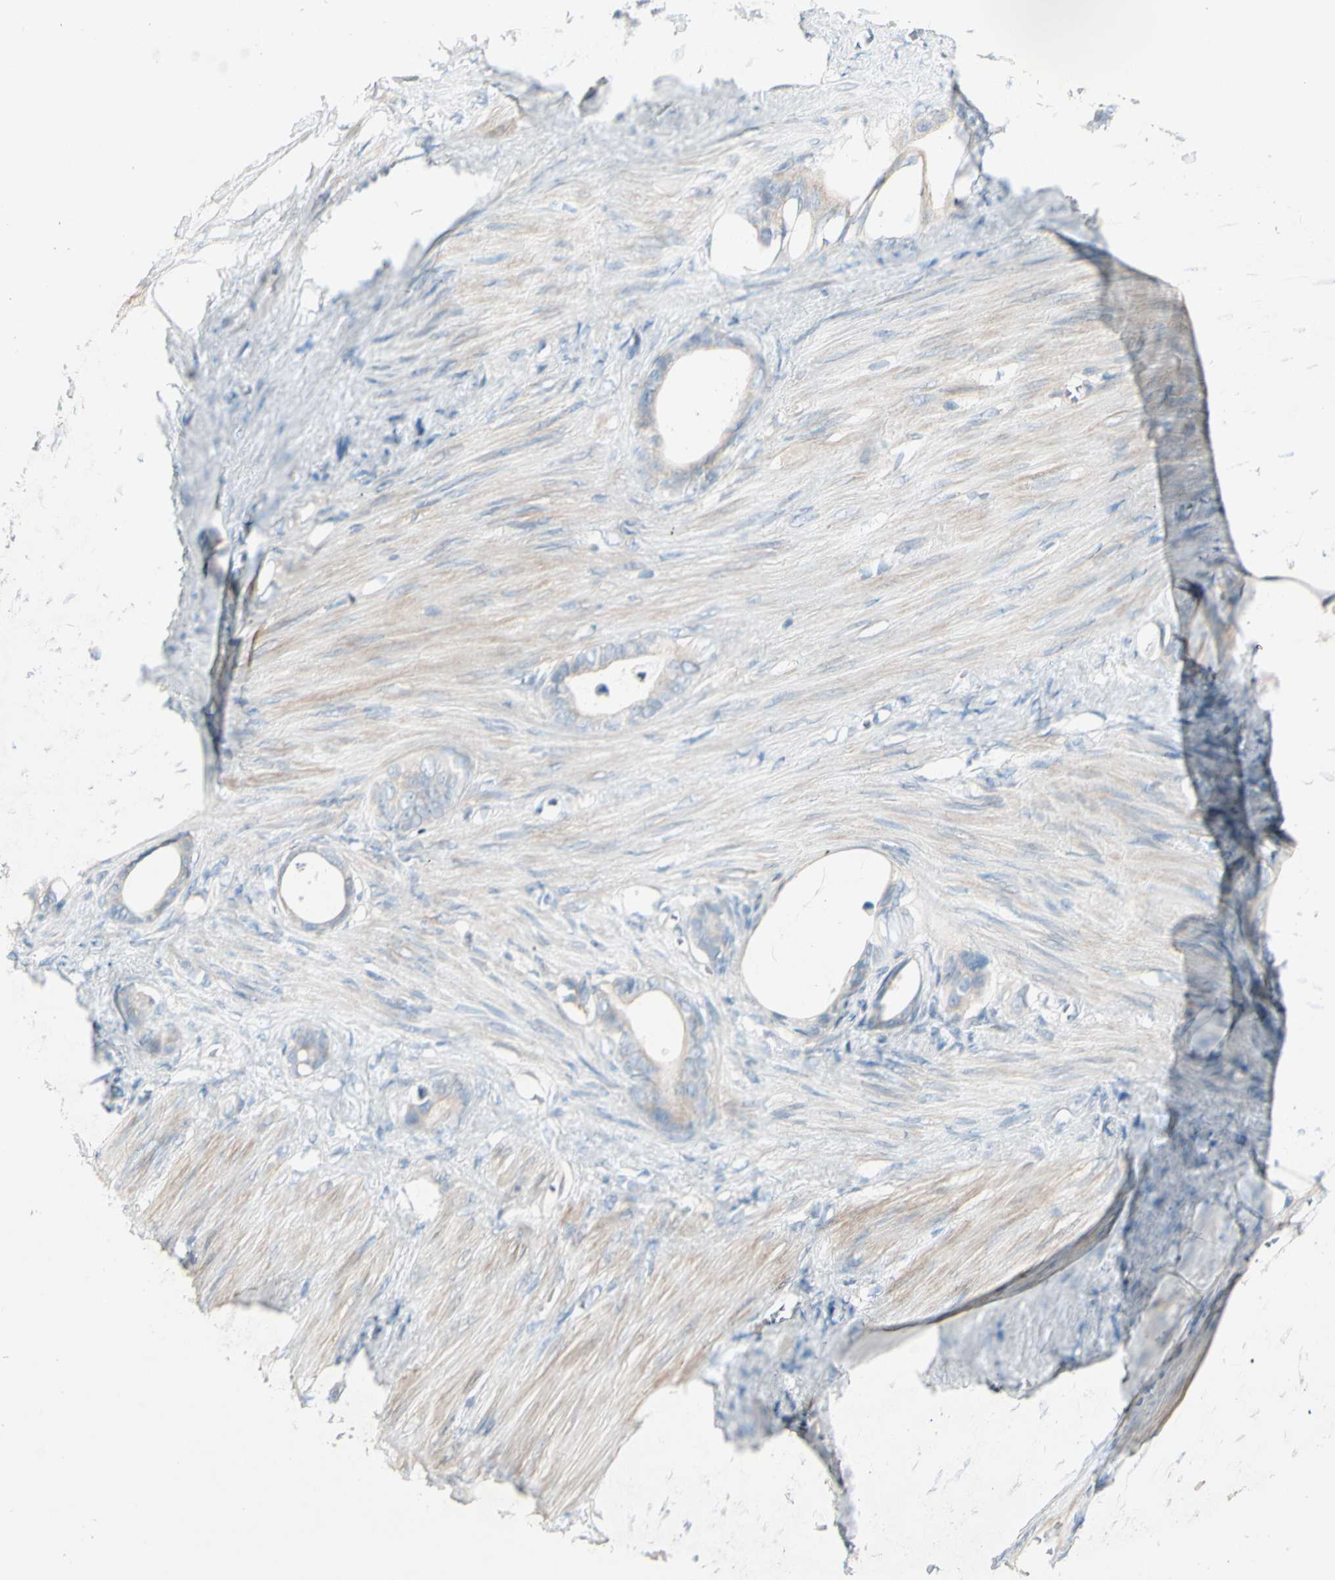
{"staining": {"intensity": "weak", "quantity": ">75%", "location": "cytoplasmic/membranous"}, "tissue": "stomach cancer", "cell_type": "Tumor cells", "image_type": "cancer", "snomed": [{"axis": "morphology", "description": "Adenocarcinoma, NOS"}, {"axis": "topography", "description": "Stomach"}], "caption": "IHC staining of stomach cancer, which exhibits low levels of weak cytoplasmic/membranous expression in approximately >75% of tumor cells indicating weak cytoplasmic/membranous protein expression. The staining was performed using DAB (3,3'-diaminobenzidine) (brown) for protein detection and nuclei were counterstained in hematoxylin (blue).", "gene": "CYP2E1", "patient": {"sex": "female", "age": 75}}